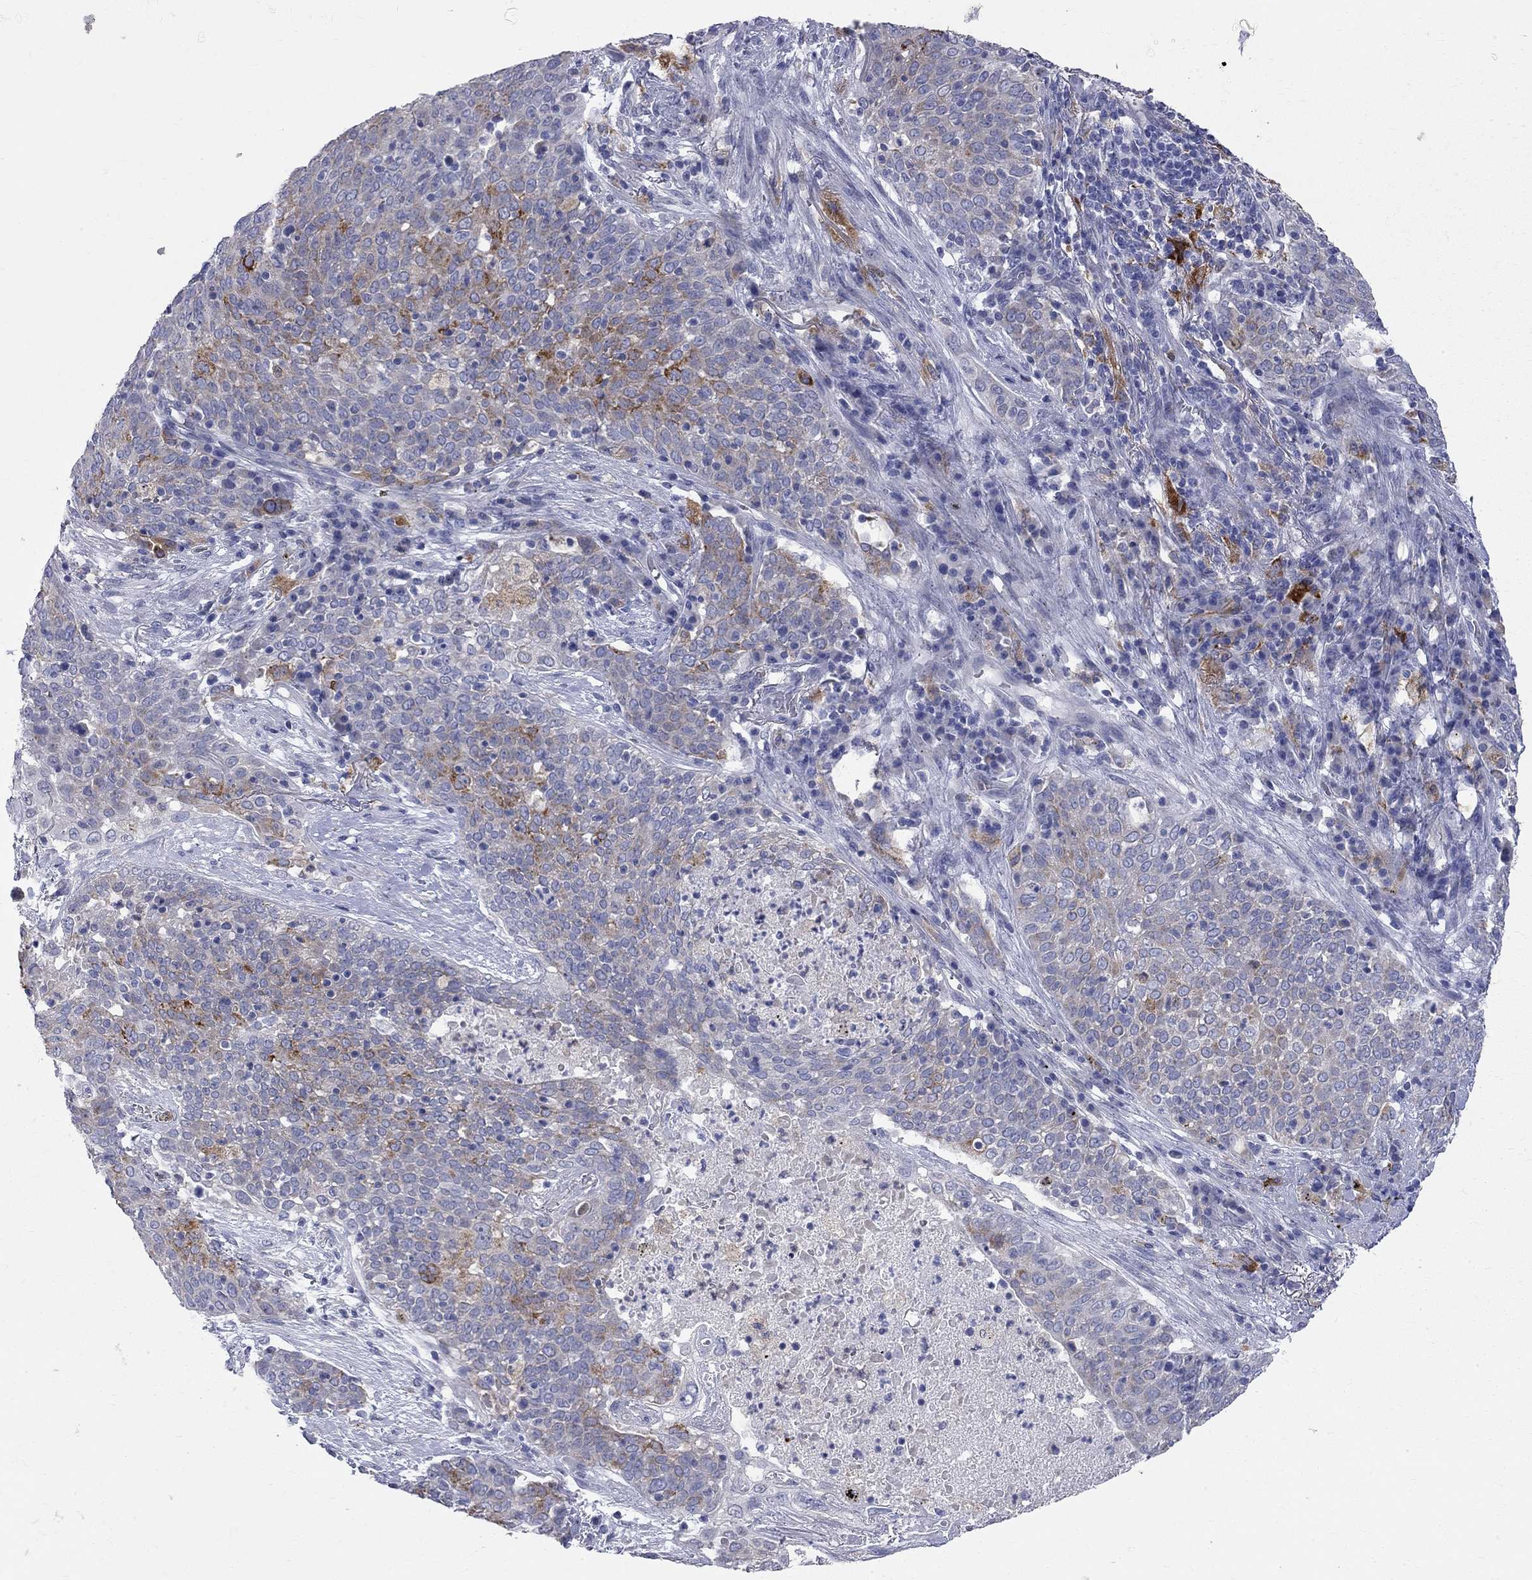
{"staining": {"intensity": "strong", "quantity": "<25%", "location": "cytoplasmic/membranous"}, "tissue": "lung cancer", "cell_type": "Tumor cells", "image_type": "cancer", "snomed": [{"axis": "morphology", "description": "Squamous cell carcinoma, NOS"}, {"axis": "topography", "description": "Lung"}], "caption": "Strong cytoplasmic/membranous positivity is present in about <25% of tumor cells in lung cancer (squamous cell carcinoma). (IHC, brightfield microscopy, high magnification).", "gene": "ACSL1", "patient": {"sex": "male", "age": 82}}